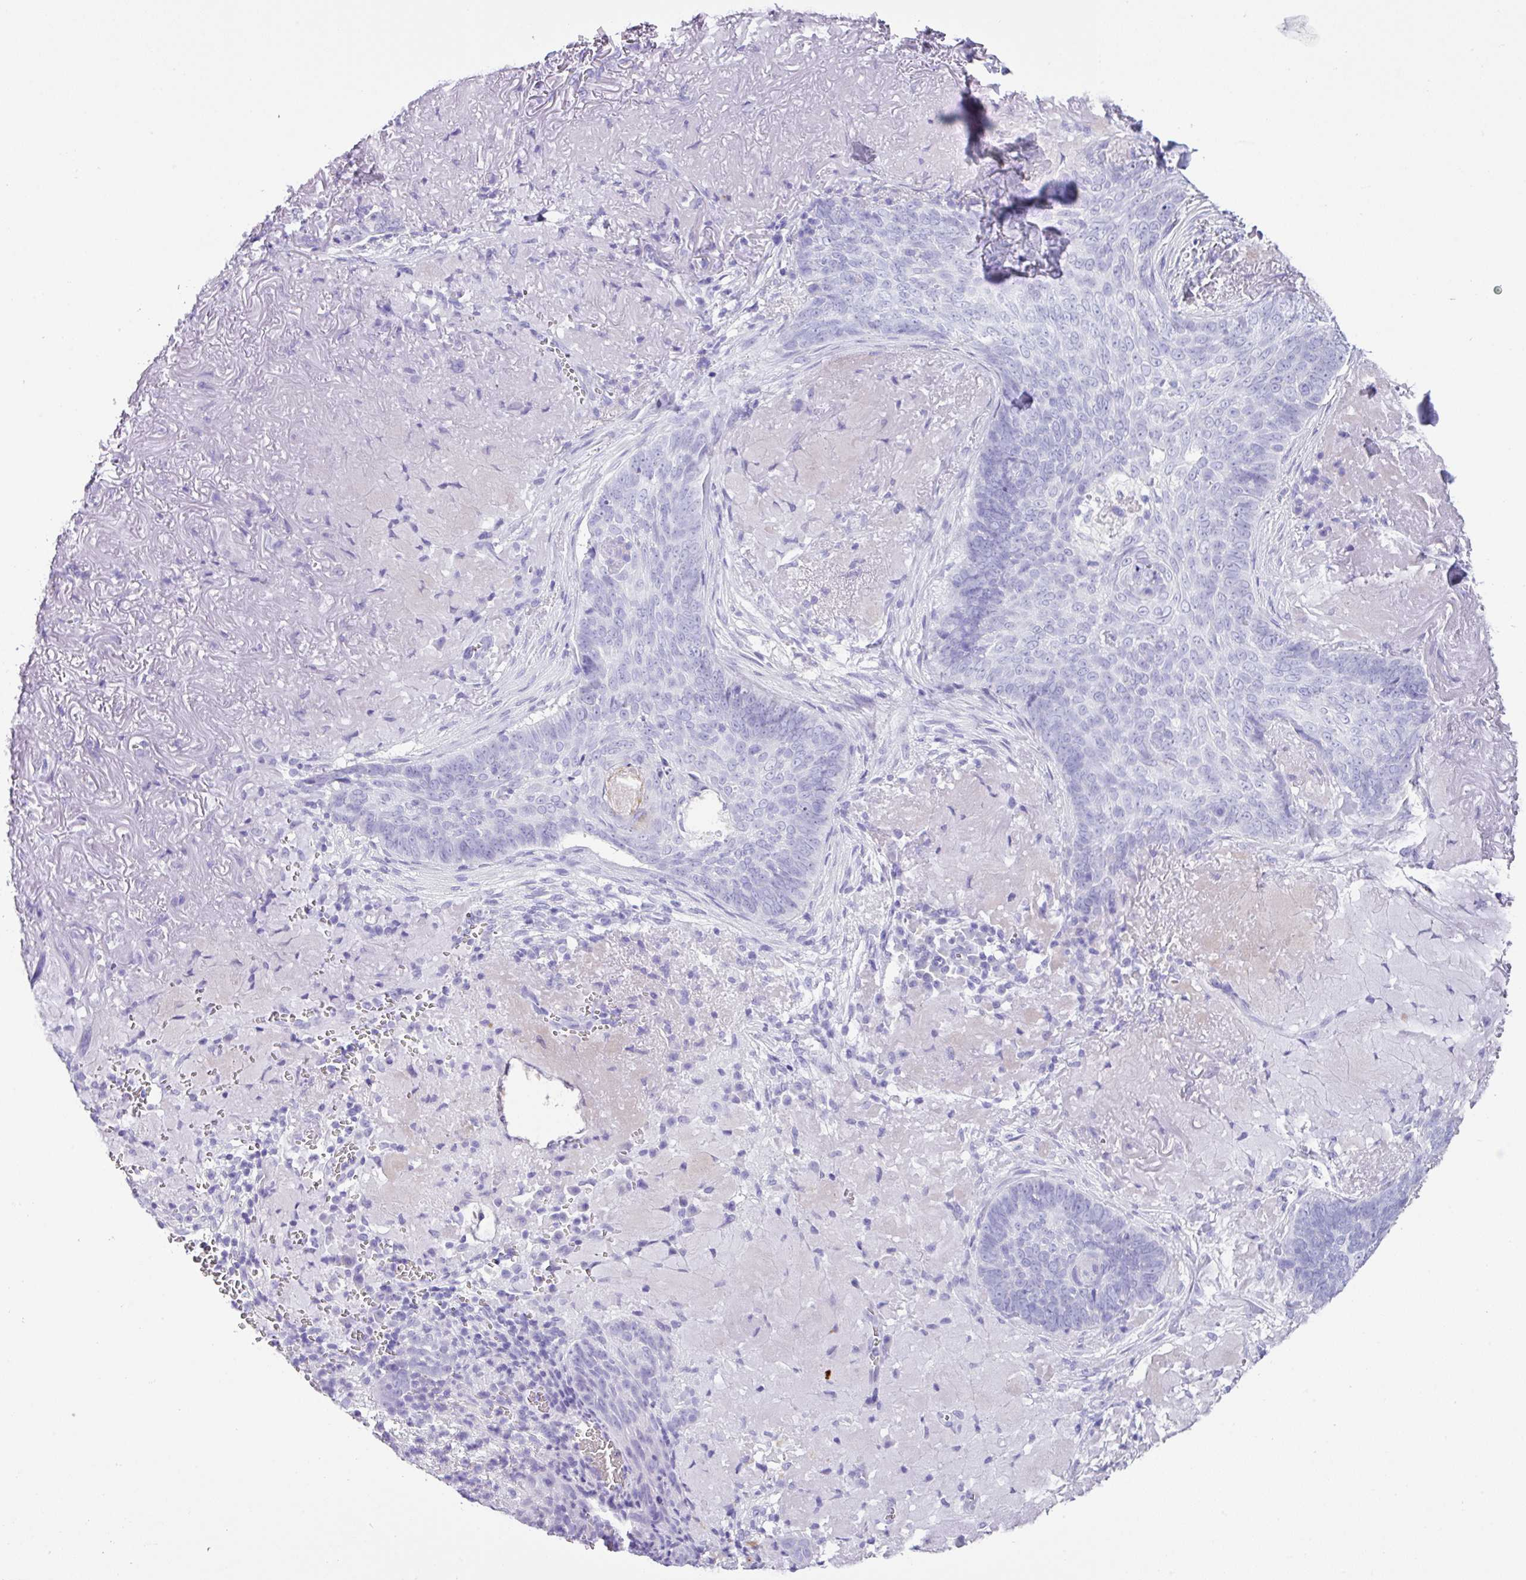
{"staining": {"intensity": "negative", "quantity": "none", "location": "none"}, "tissue": "skin cancer", "cell_type": "Tumor cells", "image_type": "cancer", "snomed": [{"axis": "morphology", "description": "Basal cell carcinoma"}, {"axis": "topography", "description": "Skin"}, {"axis": "topography", "description": "Skin of face"}], "caption": "IHC photomicrograph of skin basal cell carcinoma stained for a protein (brown), which demonstrates no expression in tumor cells. (DAB (3,3'-diaminobenzidine) IHC with hematoxylin counter stain).", "gene": "ZG16", "patient": {"sex": "female", "age": 95}}